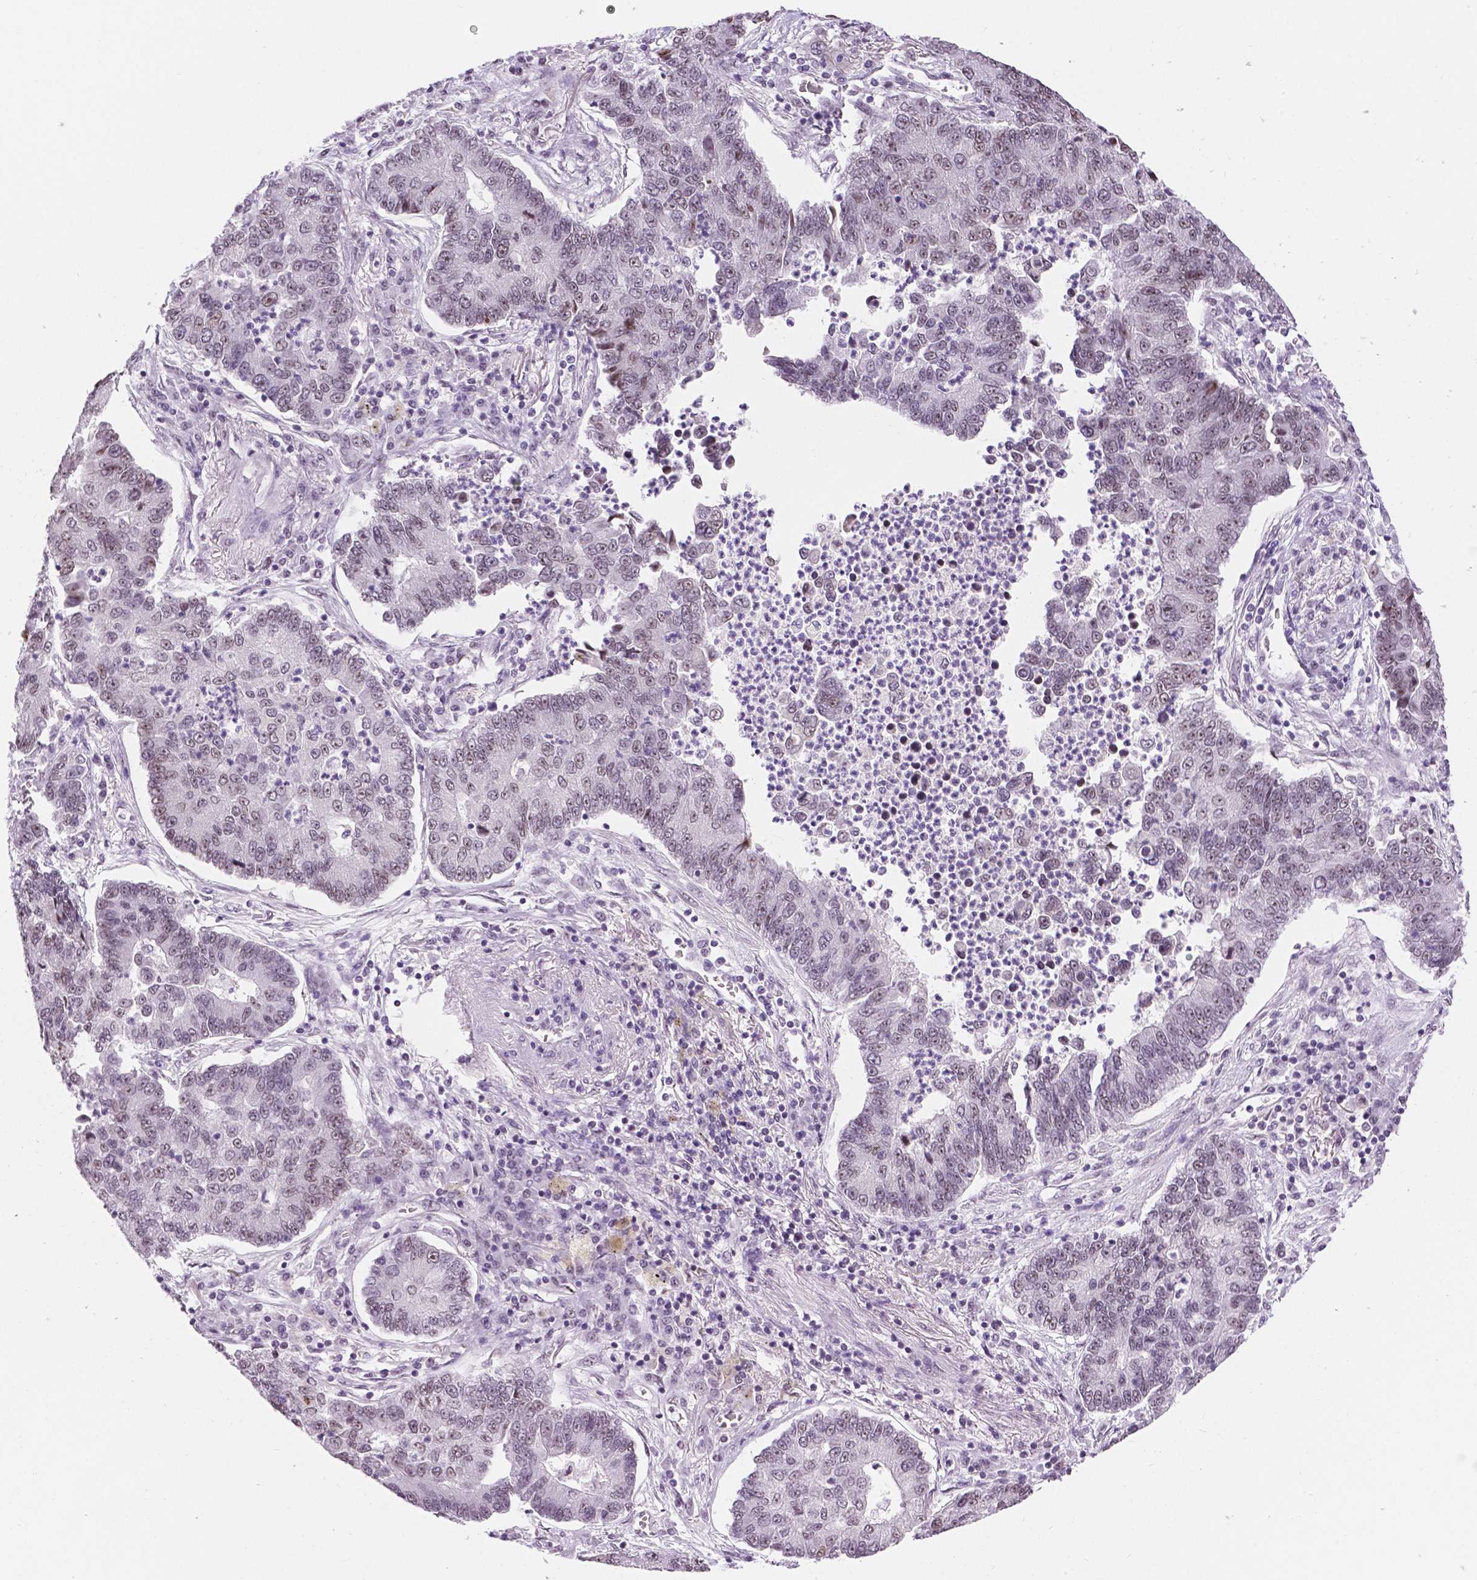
{"staining": {"intensity": "weak", "quantity": "25%-75%", "location": "nuclear"}, "tissue": "lung cancer", "cell_type": "Tumor cells", "image_type": "cancer", "snomed": [{"axis": "morphology", "description": "Adenocarcinoma, NOS"}, {"axis": "topography", "description": "Lung"}], "caption": "Lung cancer stained with a brown dye displays weak nuclear positive positivity in about 25%-75% of tumor cells.", "gene": "NHP2", "patient": {"sex": "female", "age": 57}}